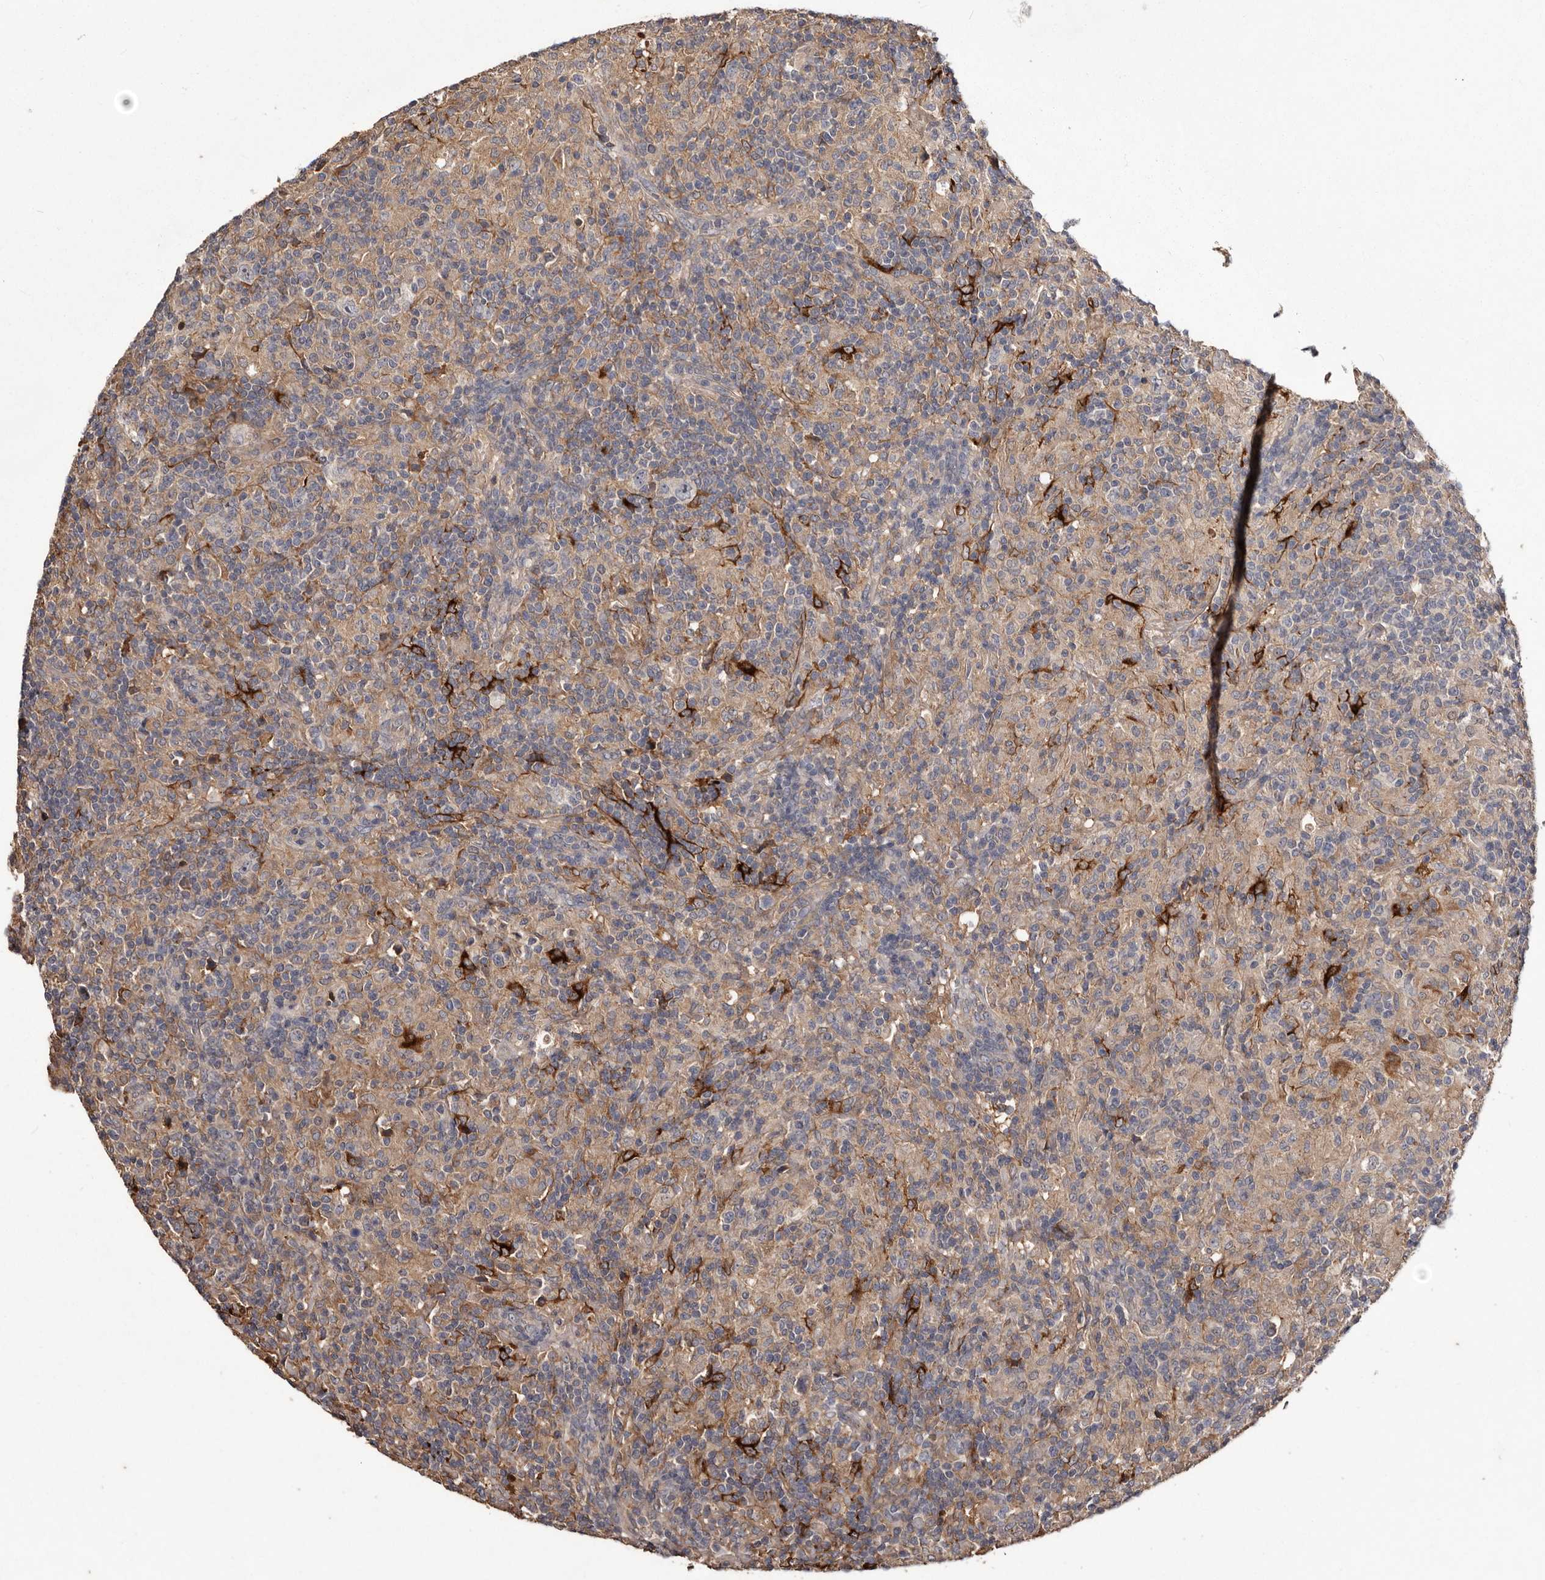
{"staining": {"intensity": "negative", "quantity": "none", "location": "none"}, "tissue": "lymphoma", "cell_type": "Tumor cells", "image_type": "cancer", "snomed": [{"axis": "morphology", "description": "Hodgkin's disease, NOS"}, {"axis": "topography", "description": "Lymph node"}], "caption": "Immunohistochemistry image of neoplastic tissue: human Hodgkin's disease stained with DAB (3,3'-diaminobenzidine) exhibits no significant protein expression in tumor cells.", "gene": "CYP1B1", "patient": {"sex": "male", "age": 70}}